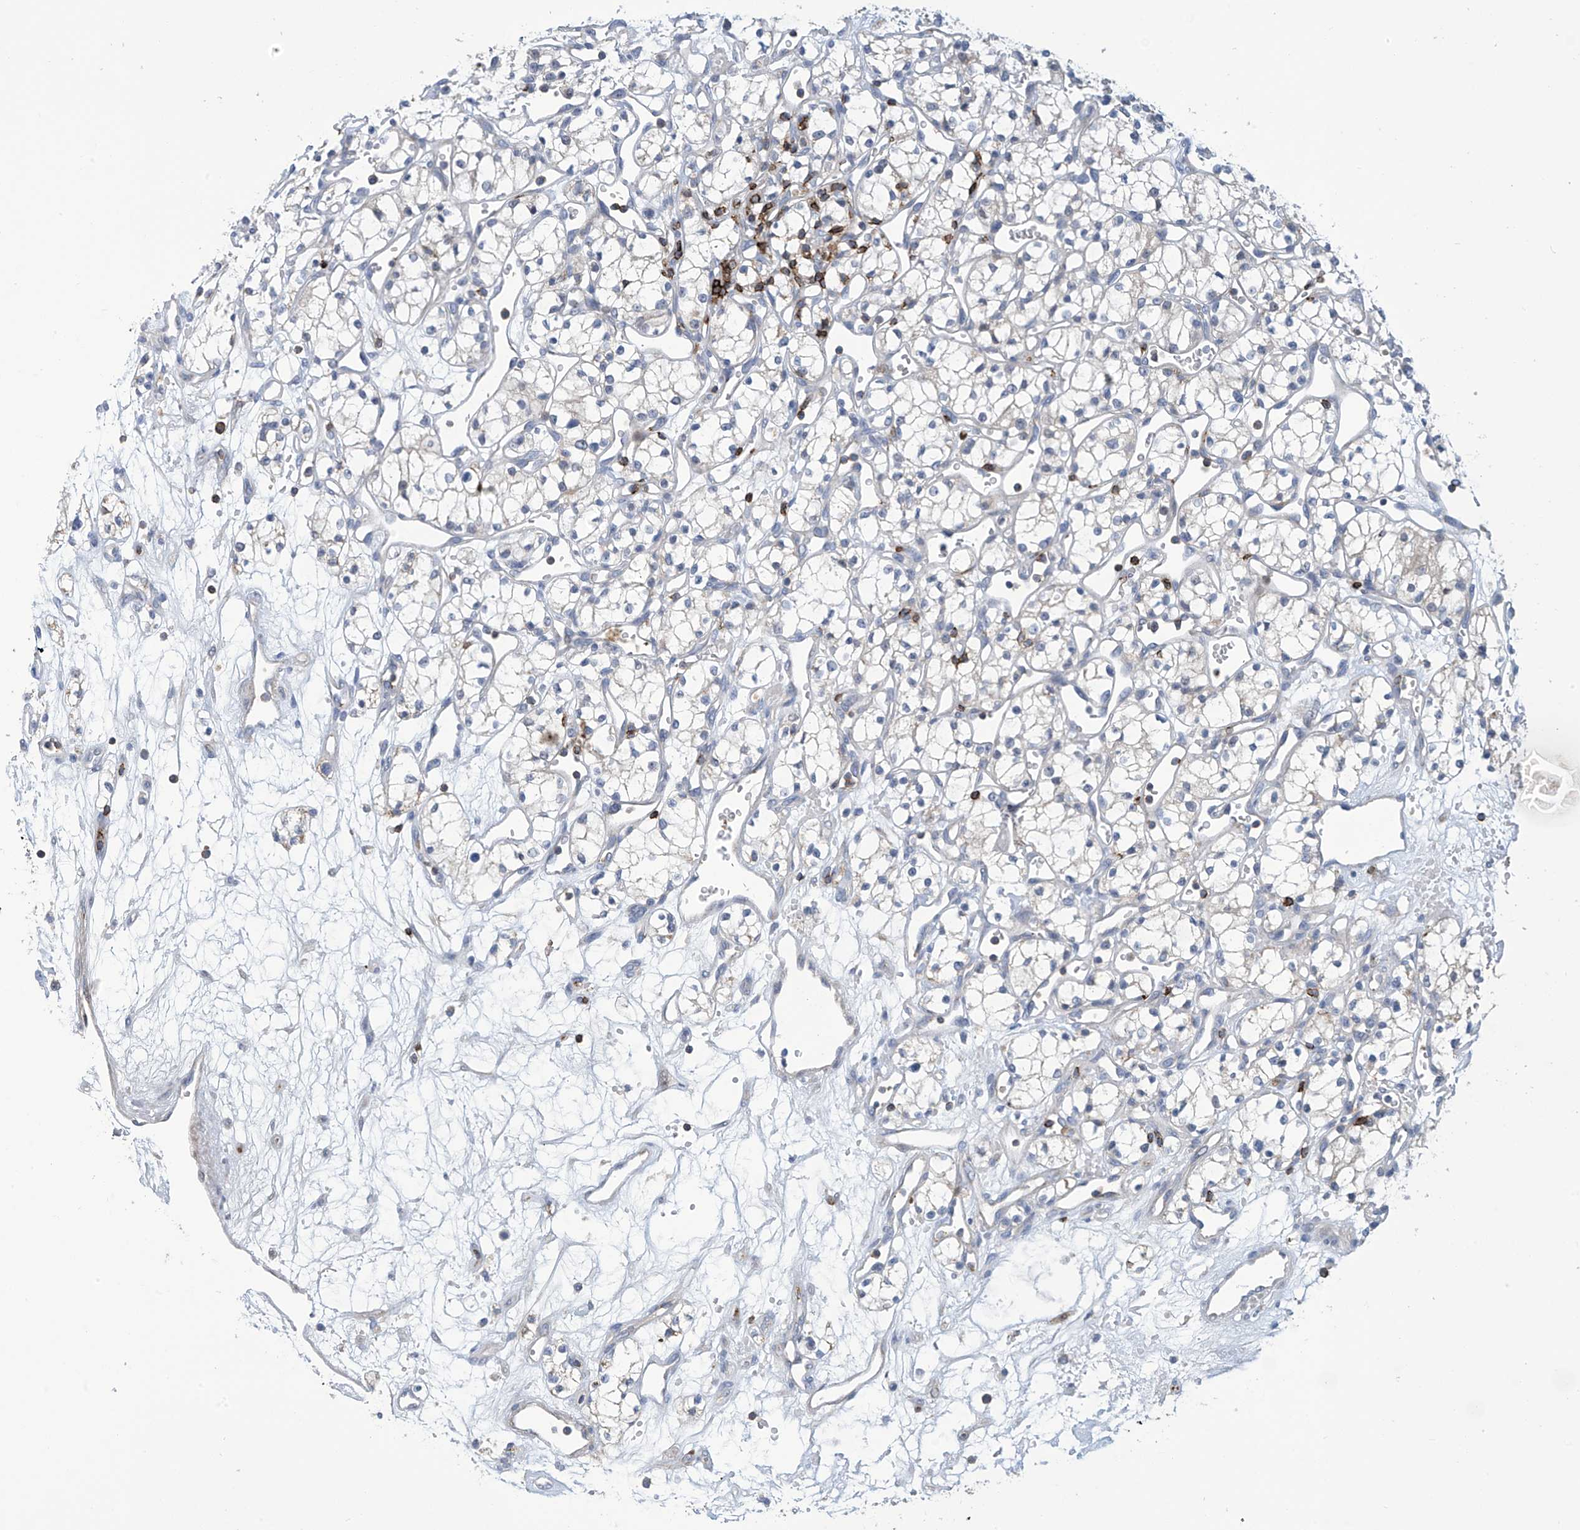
{"staining": {"intensity": "negative", "quantity": "none", "location": "none"}, "tissue": "renal cancer", "cell_type": "Tumor cells", "image_type": "cancer", "snomed": [{"axis": "morphology", "description": "Adenocarcinoma, NOS"}, {"axis": "topography", "description": "Kidney"}], "caption": "Tumor cells show no significant staining in renal adenocarcinoma.", "gene": "IBA57", "patient": {"sex": "male", "age": 59}}